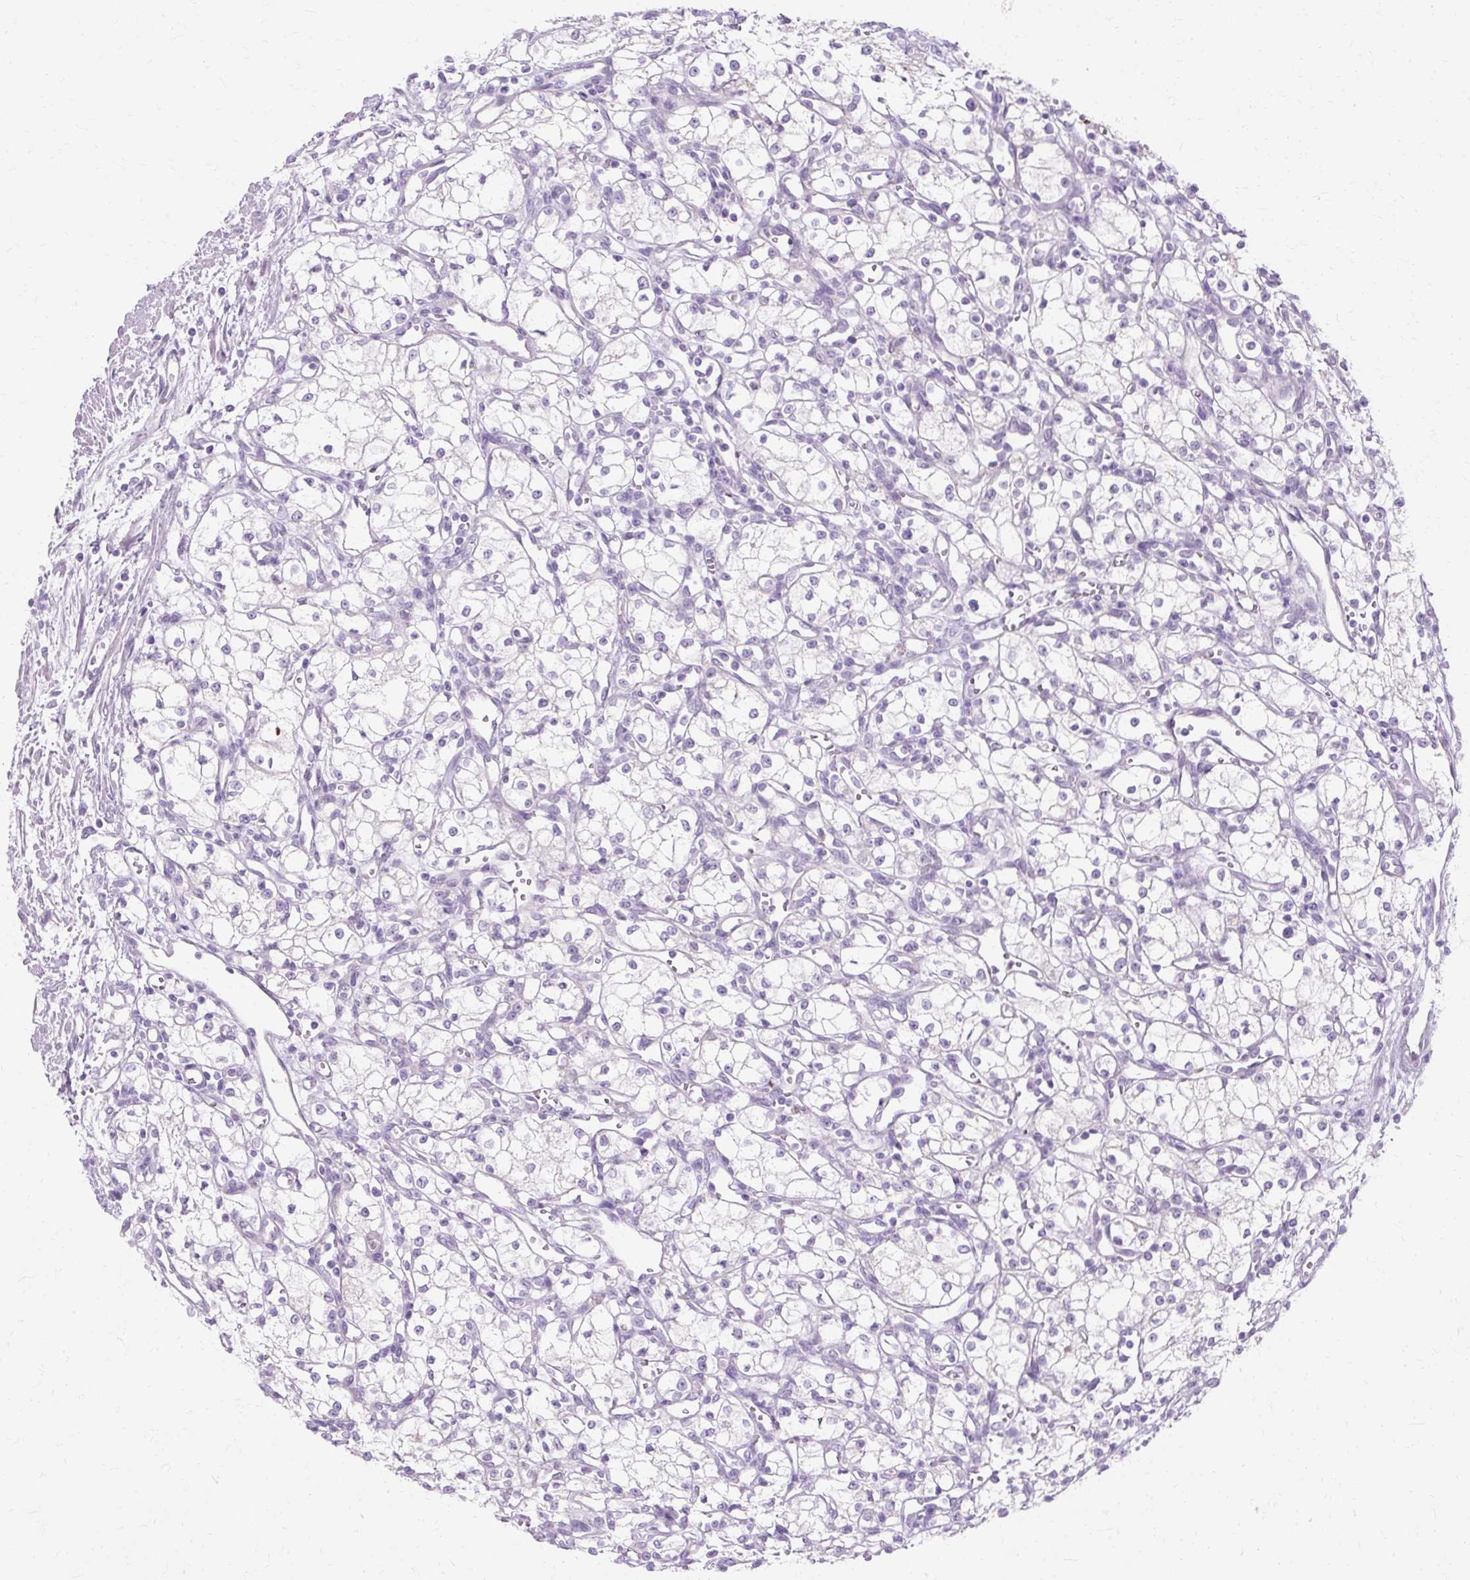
{"staining": {"intensity": "negative", "quantity": "none", "location": "none"}, "tissue": "renal cancer", "cell_type": "Tumor cells", "image_type": "cancer", "snomed": [{"axis": "morphology", "description": "Adenocarcinoma, NOS"}, {"axis": "topography", "description": "Kidney"}], "caption": "IHC of renal cancer reveals no positivity in tumor cells. (DAB (3,3'-diaminobenzidine) immunohistochemistry (IHC), high magnification).", "gene": "HSD11B1", "patient": {"sex": "male", "age": 59}}